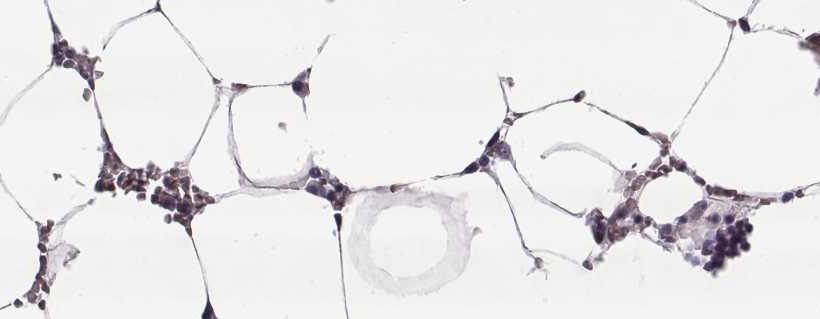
{"staining": {"intensity": "moderate", "quantity": "<25%", "location": "cytoplasmic/membranous"}, "tissue": "bone marrow", "cell_type": "Hematopoietic cells", "image_type": "normal", "snomed": [{"axis": "morphology", "description": "Normal tissue, NOS"}, {"axis": "topography", "description": "Bone marrow"}], "caption": "Normal bone marrow demonstrates moderate cytoplasmic/membranous expression in approximately <25% of hematopoietic cells, visualized by immunohistochemistry.", "gene": "PNMT", "patient": {"sex": "female", "age": 52}}